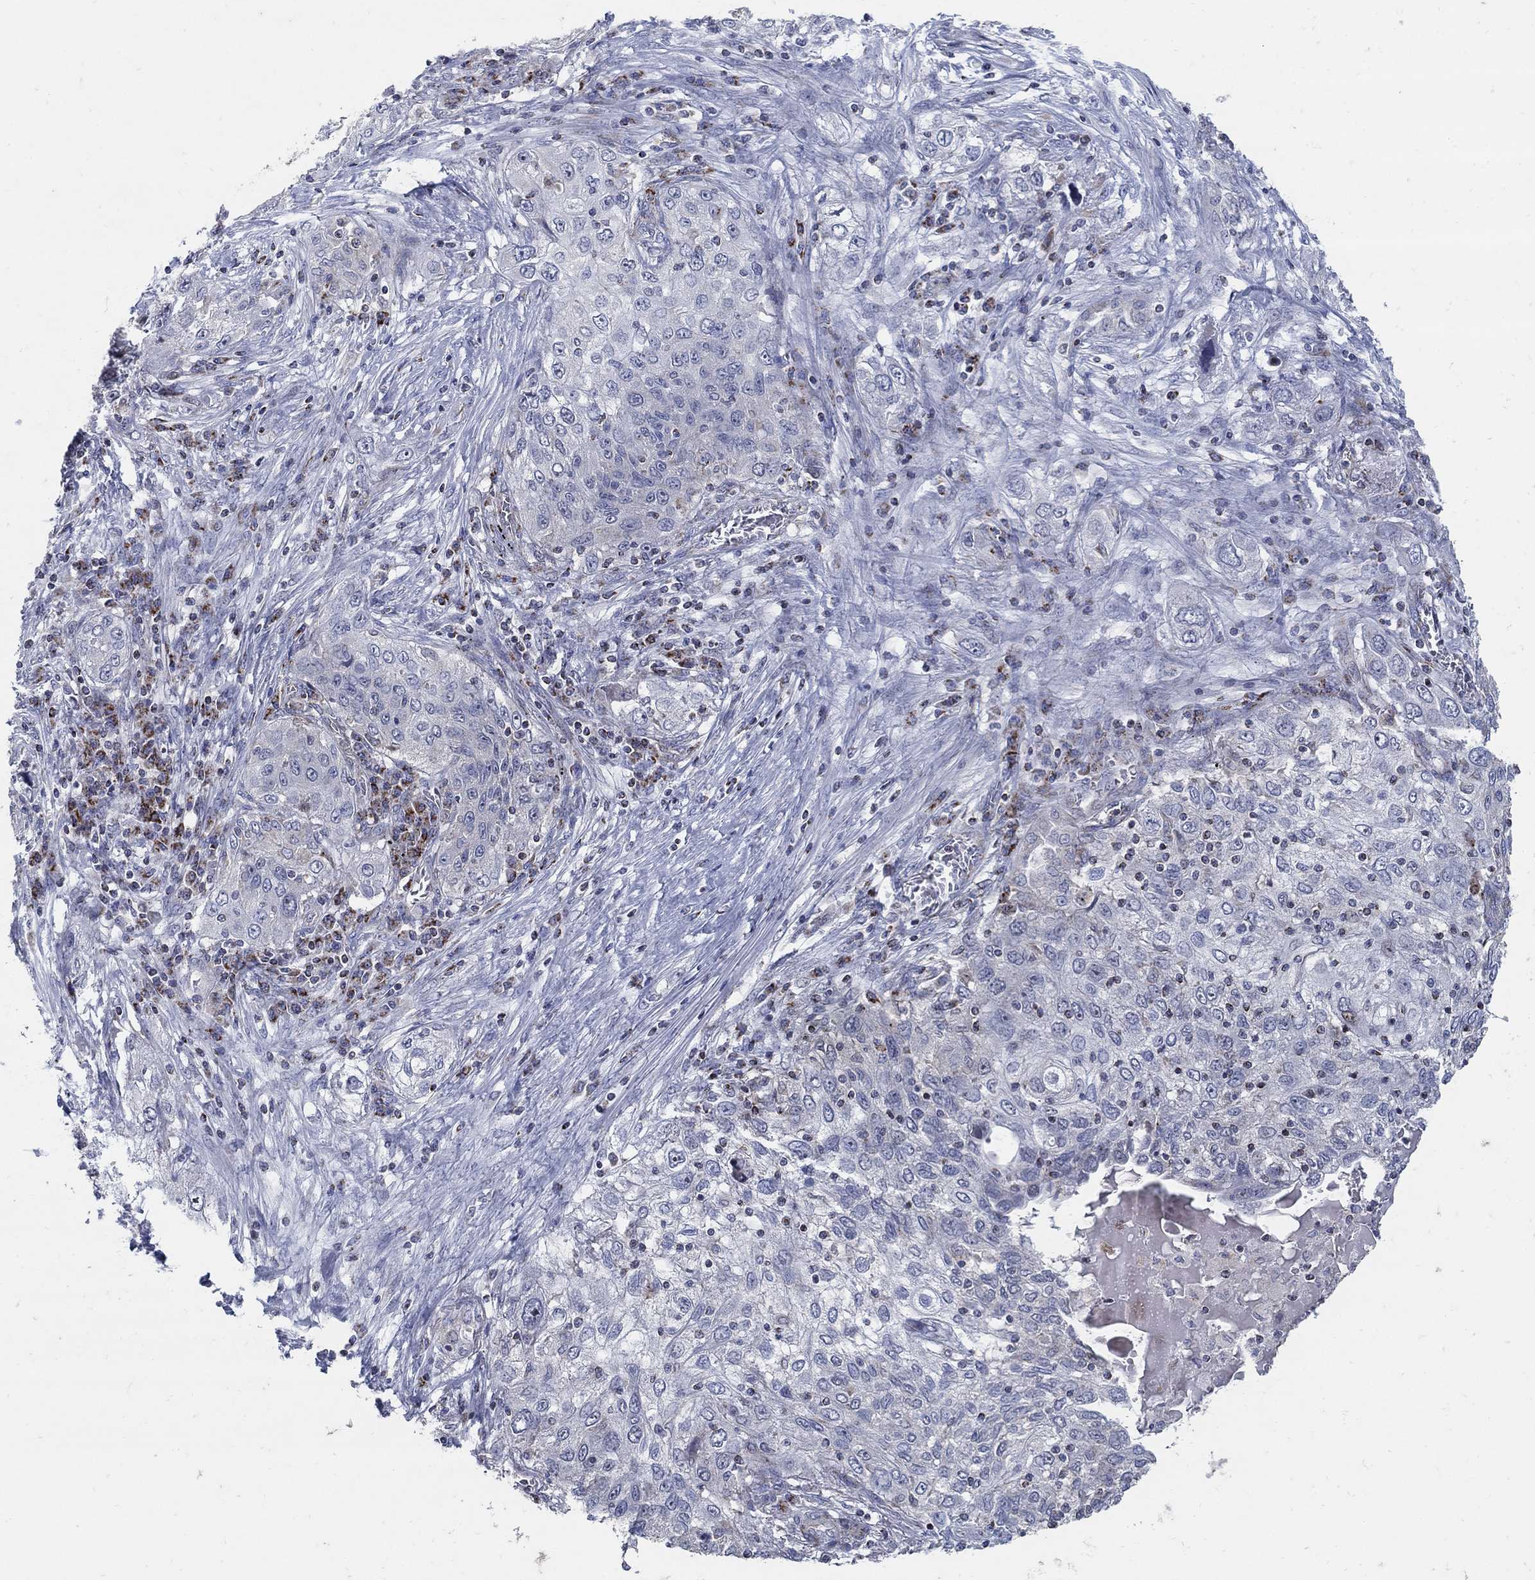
{"staining": {"intensity": "negative", "quantity": "none", "location": "none"}, "tissue": "lung cancer", "cell_type": "Tumor cells", "image_type": "cancer", "snomed": [{"axis": "morphology", "description": "Squamous cell carcinoma, NOS"}, {"axis": "topography", "description": "Lung"}], "caption": "Image shows no protein positivity in tumor cells of lung cancer tissue.", "gene": "HMX2", "patient": {"sex": "female", "age": 69}}